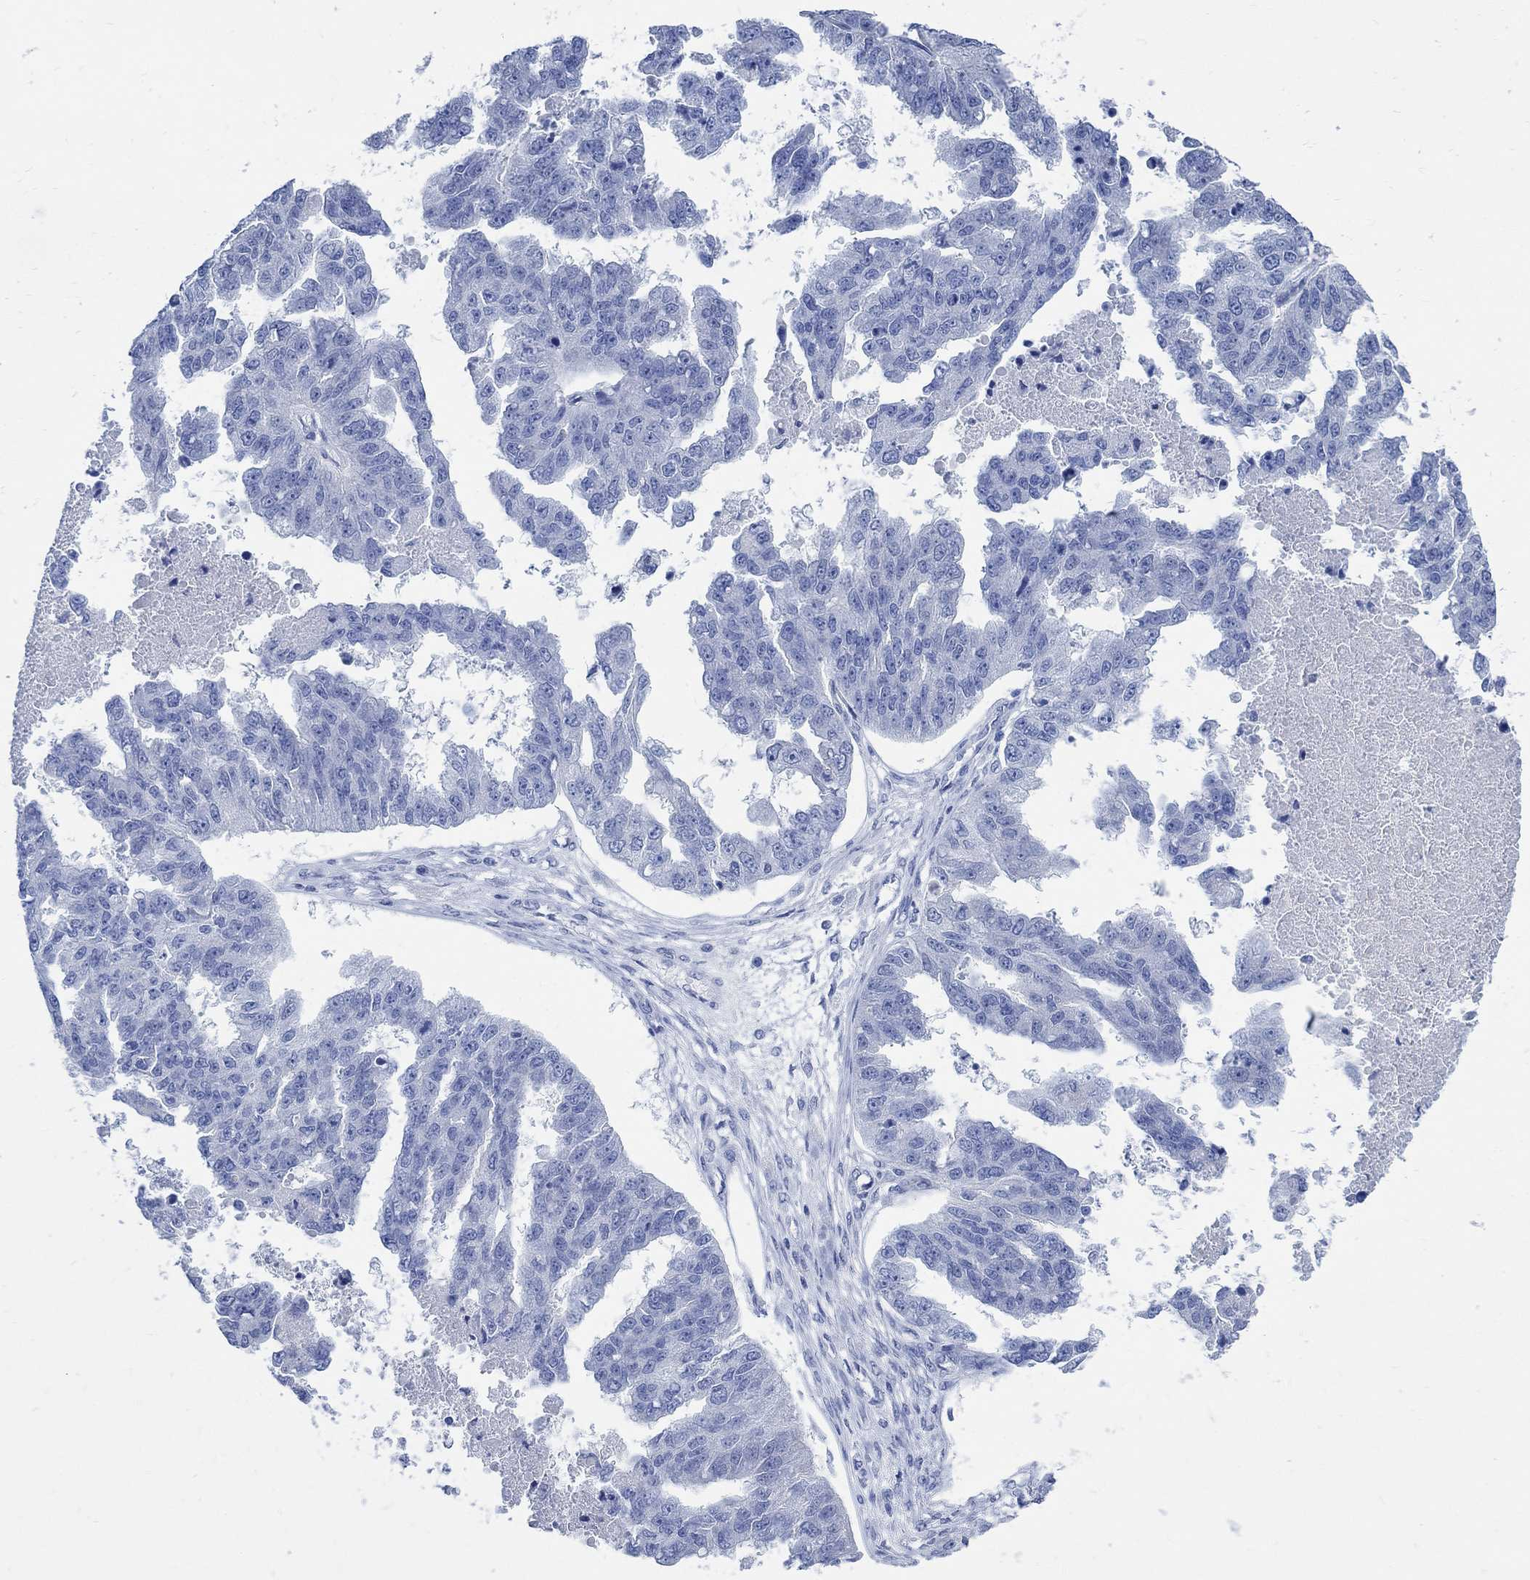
{"staining": {"intensity": "negative", "quantity": "none", "location": "none"}, "tissue": "ovarian cancer", "cell_type": "Tumor cells", "image_type": "cancer", "snomed": [{"axis": "morphology", "description": "Cystadenocarcinoma, serous, NOS"}, {"axis": "topography", "description": "Ovary"}], "caption": "This is an immunohistochemistry photomicrograph of human ovarian cancer. There is no expression in tumor cells.", "gene": "CAMK2N1", "patient": {"sex": "female", "age": 58}}